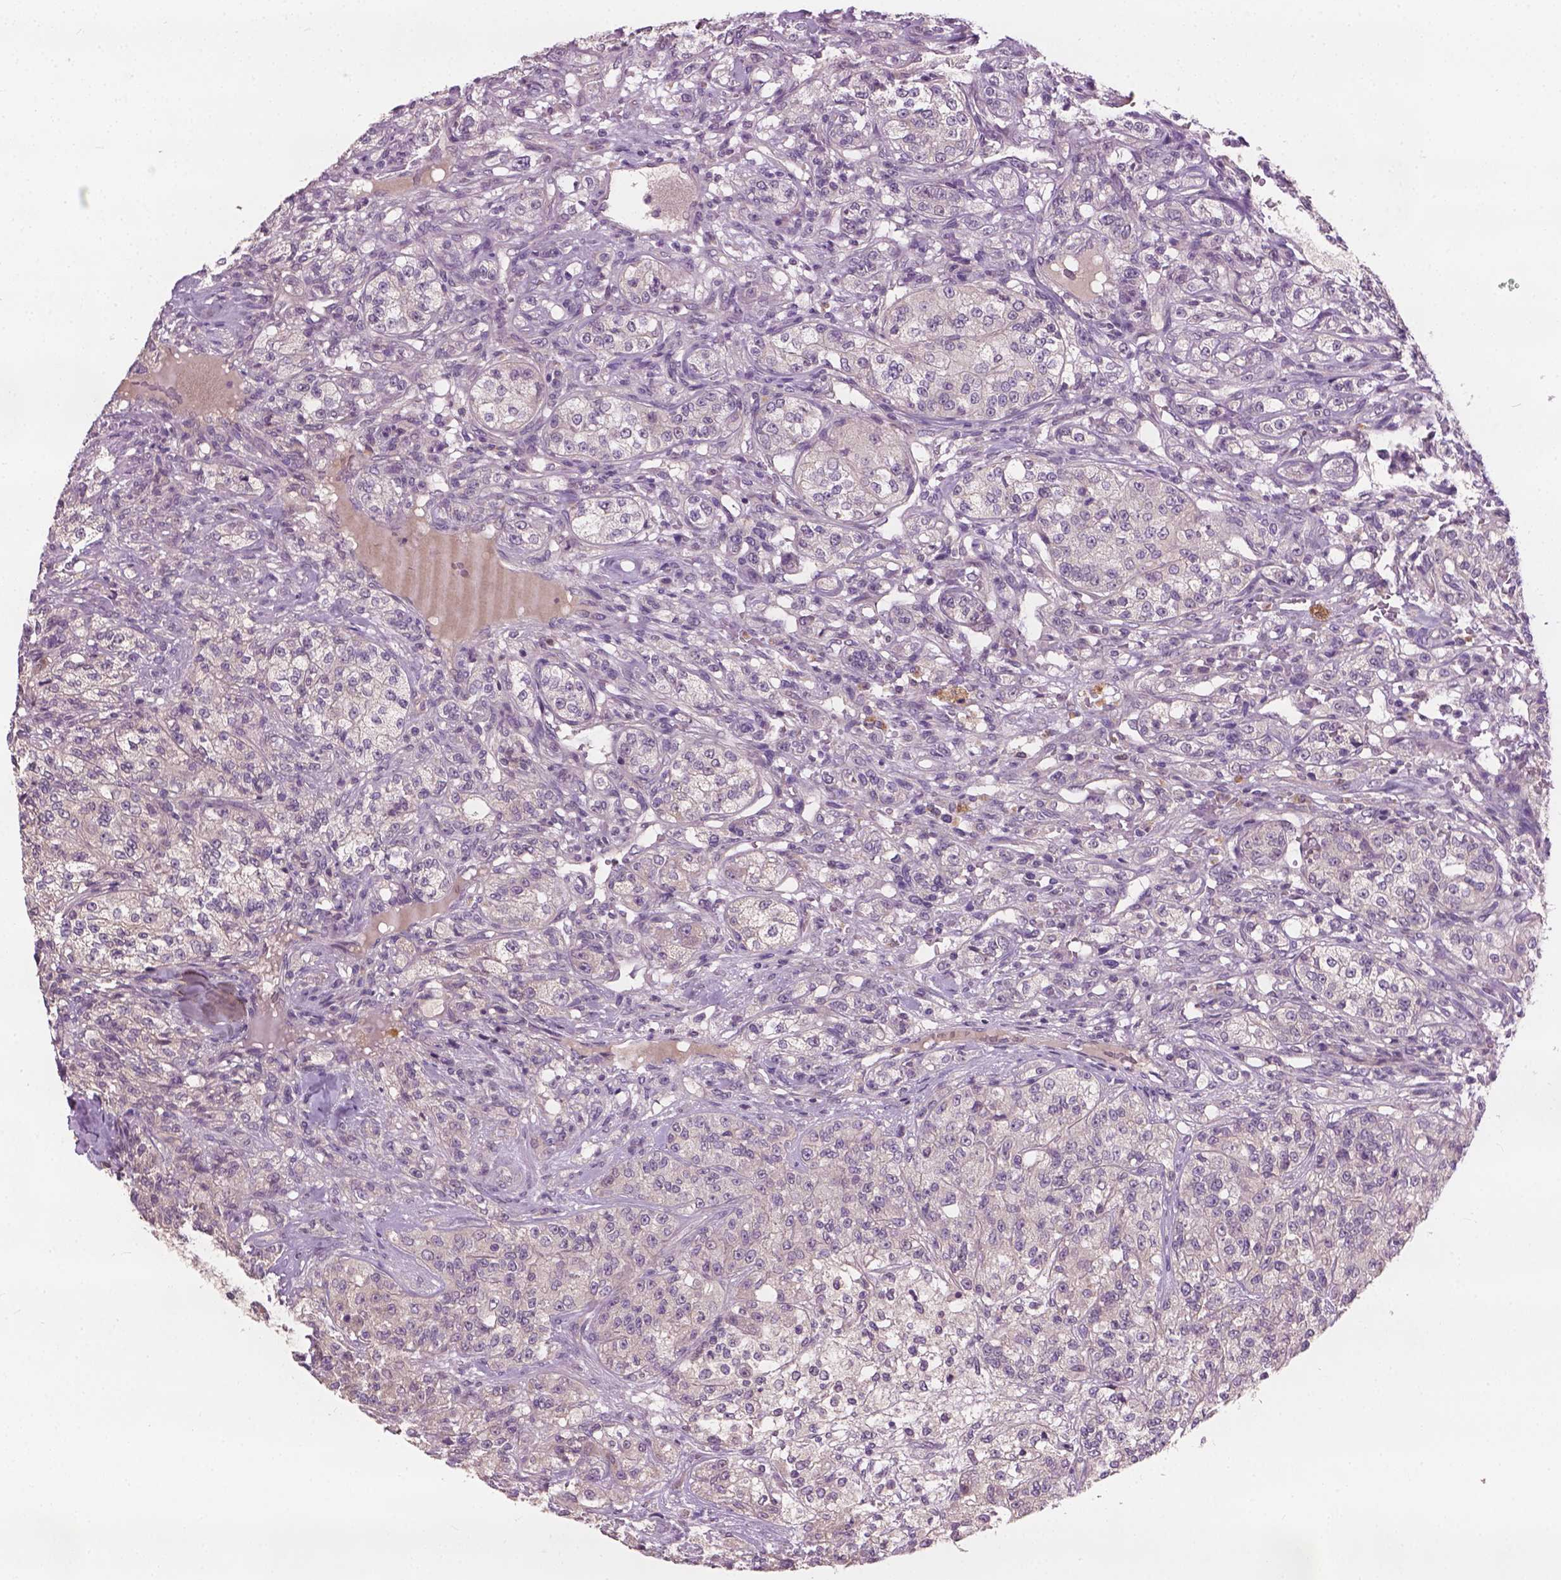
{"staining": {"intensity": "negative", "quantity": "none", "location": "none"}, "tissue": "renal cancer", "cell_type": "Tumor cells", "image_type": "cancer", "snomed": [{"axis": "morphology", "description": "Adenocarcinoma, NOS"}, {"axis": "topography", "description": "Kidney"}], "caption": "Renal adenocarcinoma was stained to show a protein in brown. There is no significant positivity in tumor cells.", "gene": "KRT17", "patient": {"sex": "female", "age": 63}}